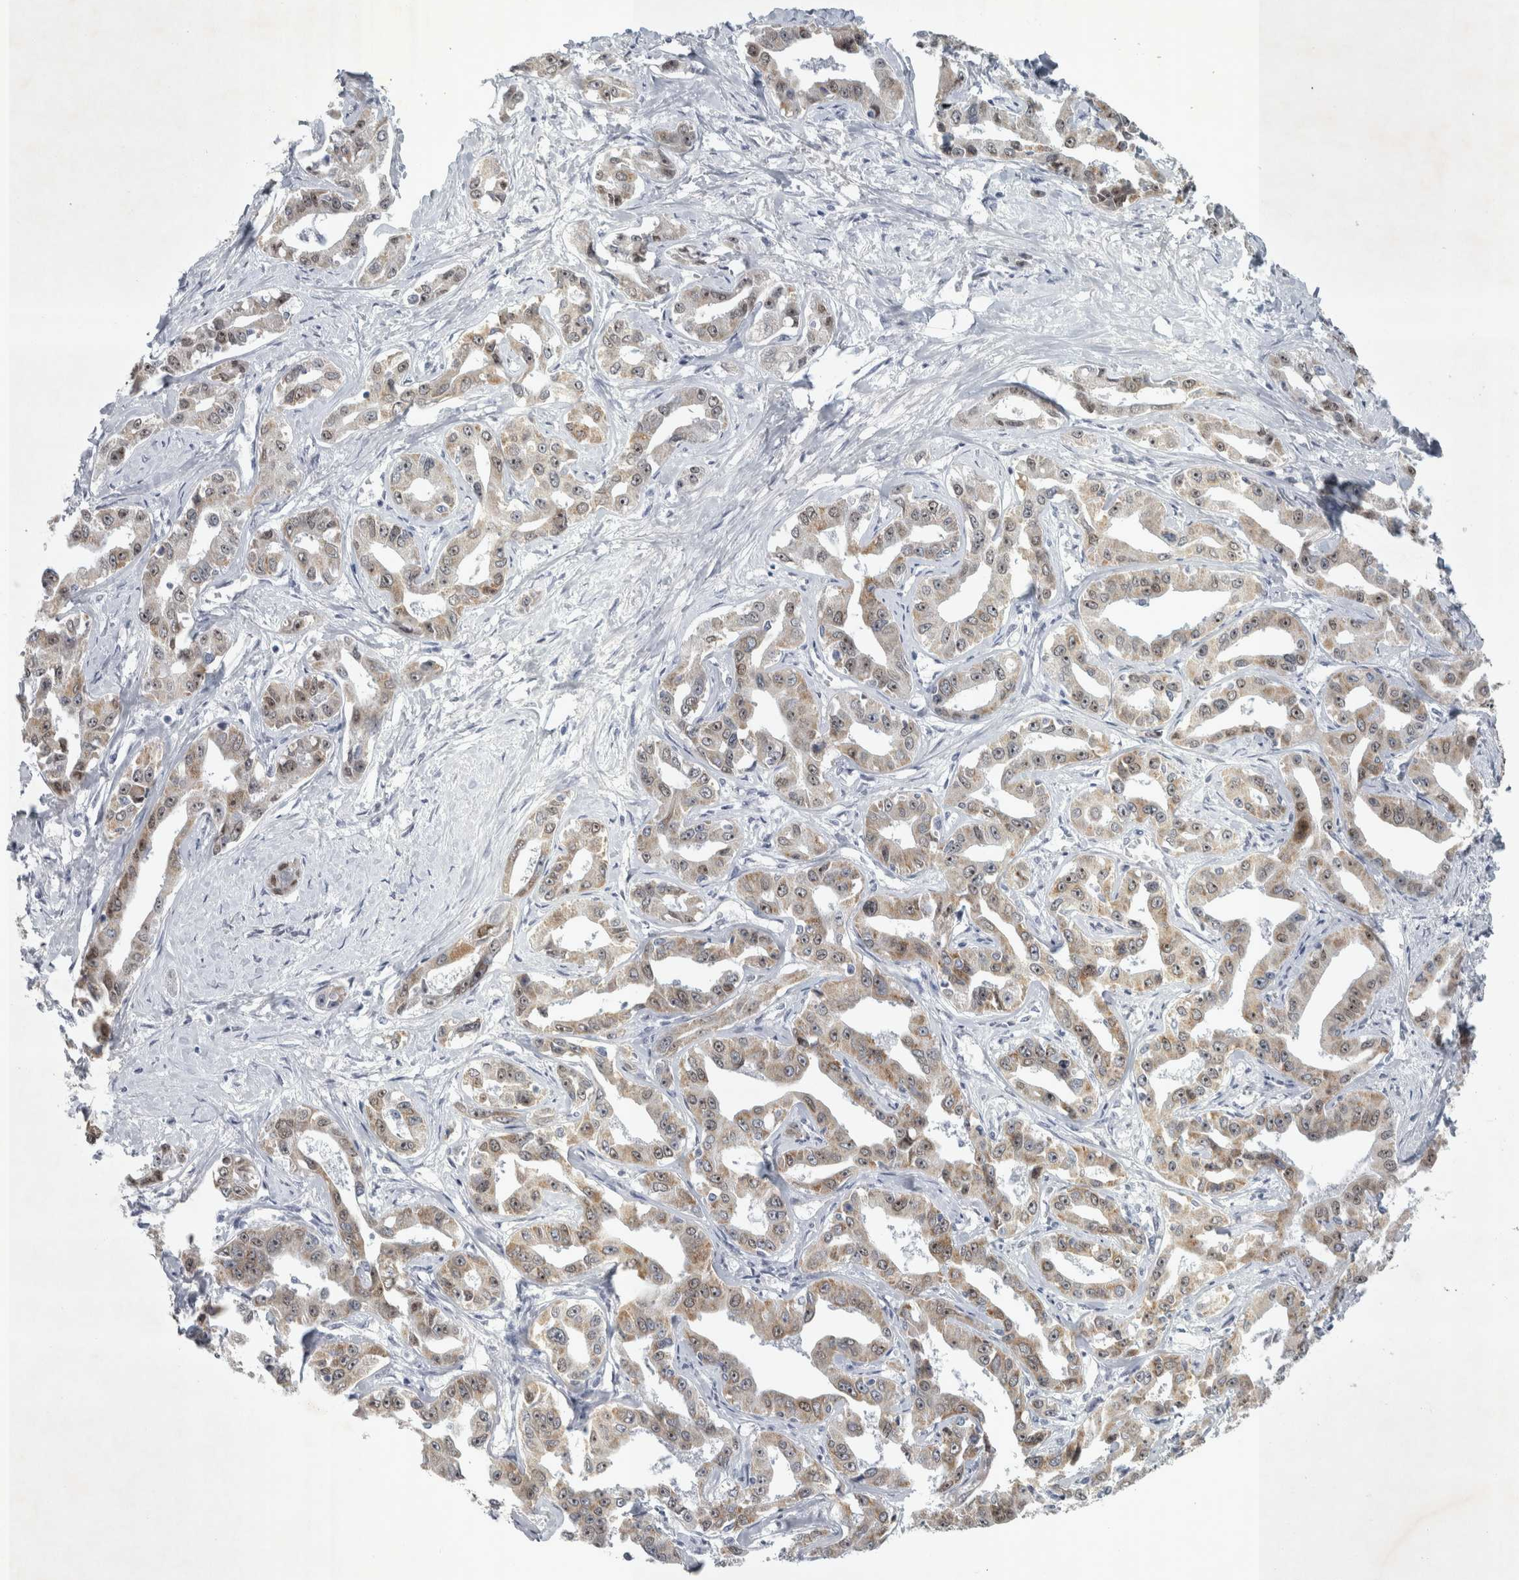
{"staining": {"intensity": "weak", "quantity": ">75%", "location": "cytoplasmic/membranous,nuclear"}, "tissue": "liver cancer", "cell_type": "Tumor cells", "image_type": "cancer", "snomed": [{"axis": "morphology", "description": "Cholangiocarcinoma"}, {"axis": "topography", "description": "Liver"}], "caption": "Immunohistochemistry of liver cancer reveals low levels of weak cytoplasmic/membranous and nuclear staining in about >75% of tumor cells.", "gene": "FXYD7", "patient": {"sex": "male", "age": 59}}